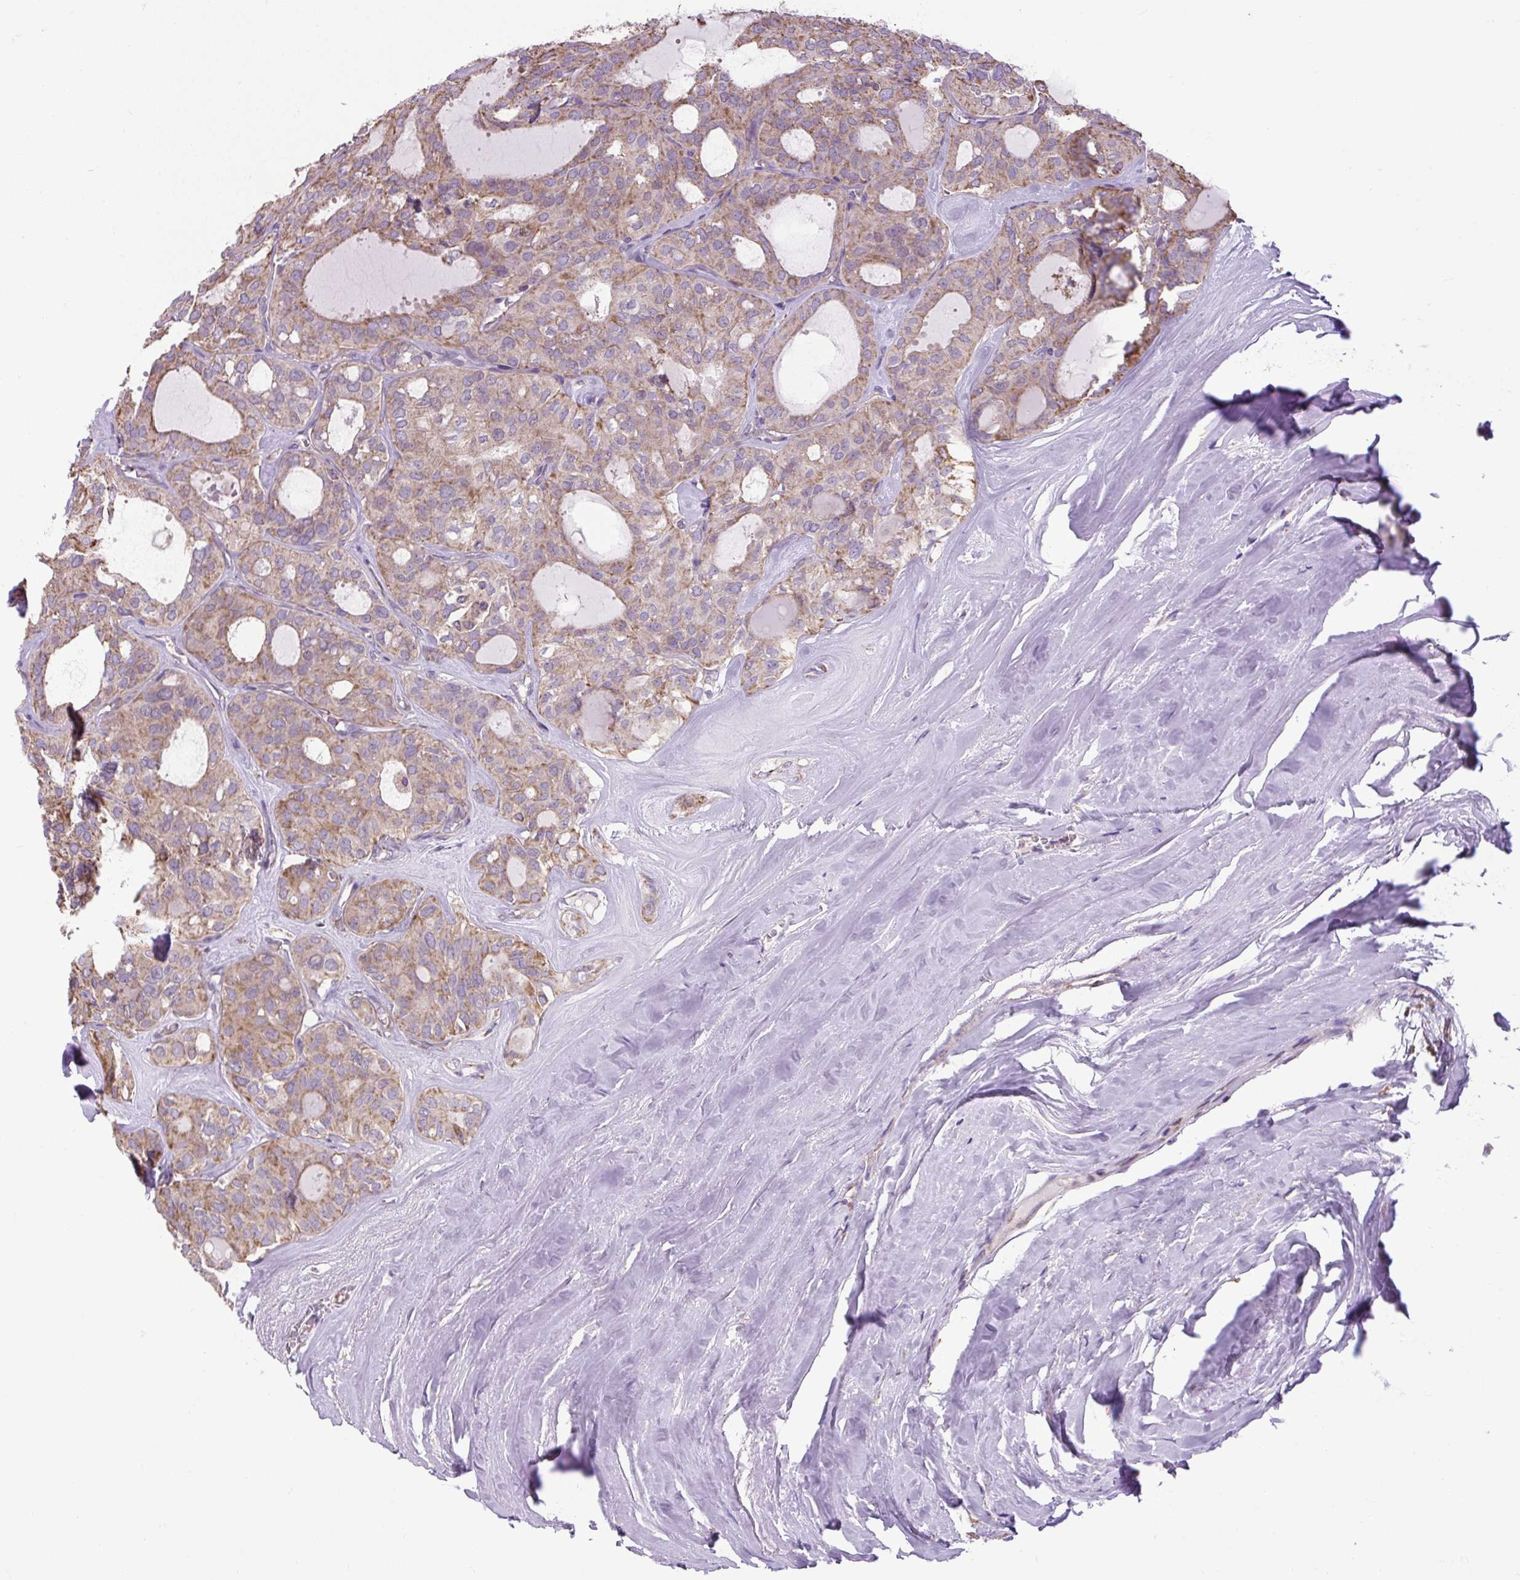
{"staining": {"intensity": "weak", "quantity": ">75%", "location": "cytoplasmic/membranous"}, "tissue": "thyroid cancer", "cell_type": "Tumor cells", "image_type": "cancer", "snomed": [{"axis": "morphology", "description": "Follicular adenoma carcinoma, NOS"}, {"axis": "topography", "description": "Thyroid gland"}], "caption": "Immunohistochemical staining of thyroid cancer (follicular adenoma carcinoma) exhibits weak cytoplasmic/membranous protein staining in approximately >75% of tumor cells. (DAB (3,3'-diaminobenzidine) IHC with brightfield microscopy, high magnification).", "gene": "PLCG1", "patient": {"sex": "male", "age": 75}}